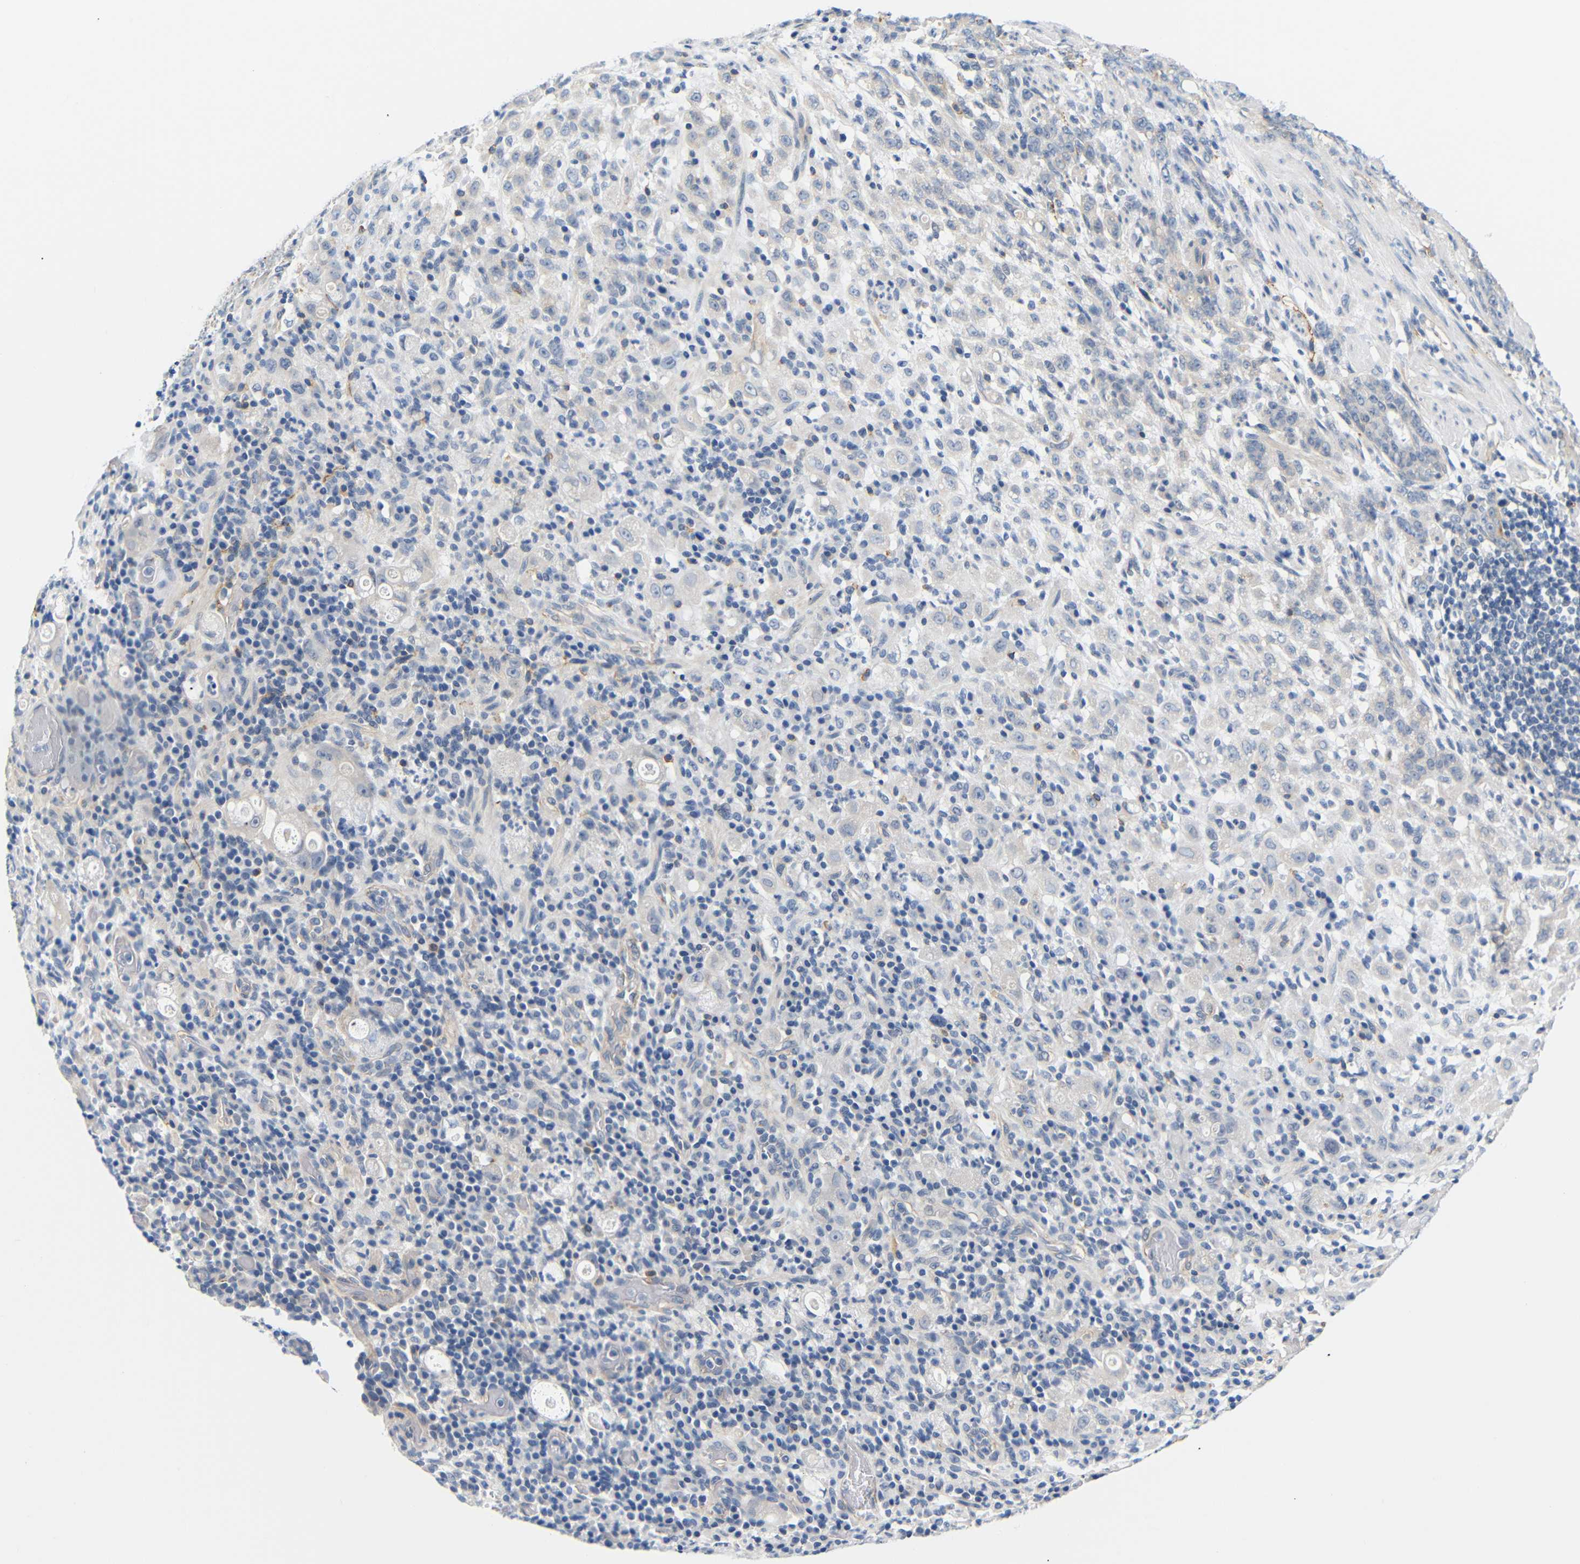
{"staining": {"intensity": "negative", "quantity": "none", "location": "none"}, "tissue": "stomach cancer", "cell_type": "Tumor cells", "image_type": "cancer", "snomed": [{"axis": "morphology", "description": "Adenocarcinoma, NOS"}, {"axis": "topography", "description": "Stomach, lower"}], "caption": "A histopathology image of stomach cancer stained for a protein reveals no brown staining in tumor cells.", "gene": "STMN3", "patient": {"sex": "male", "age": 88}}